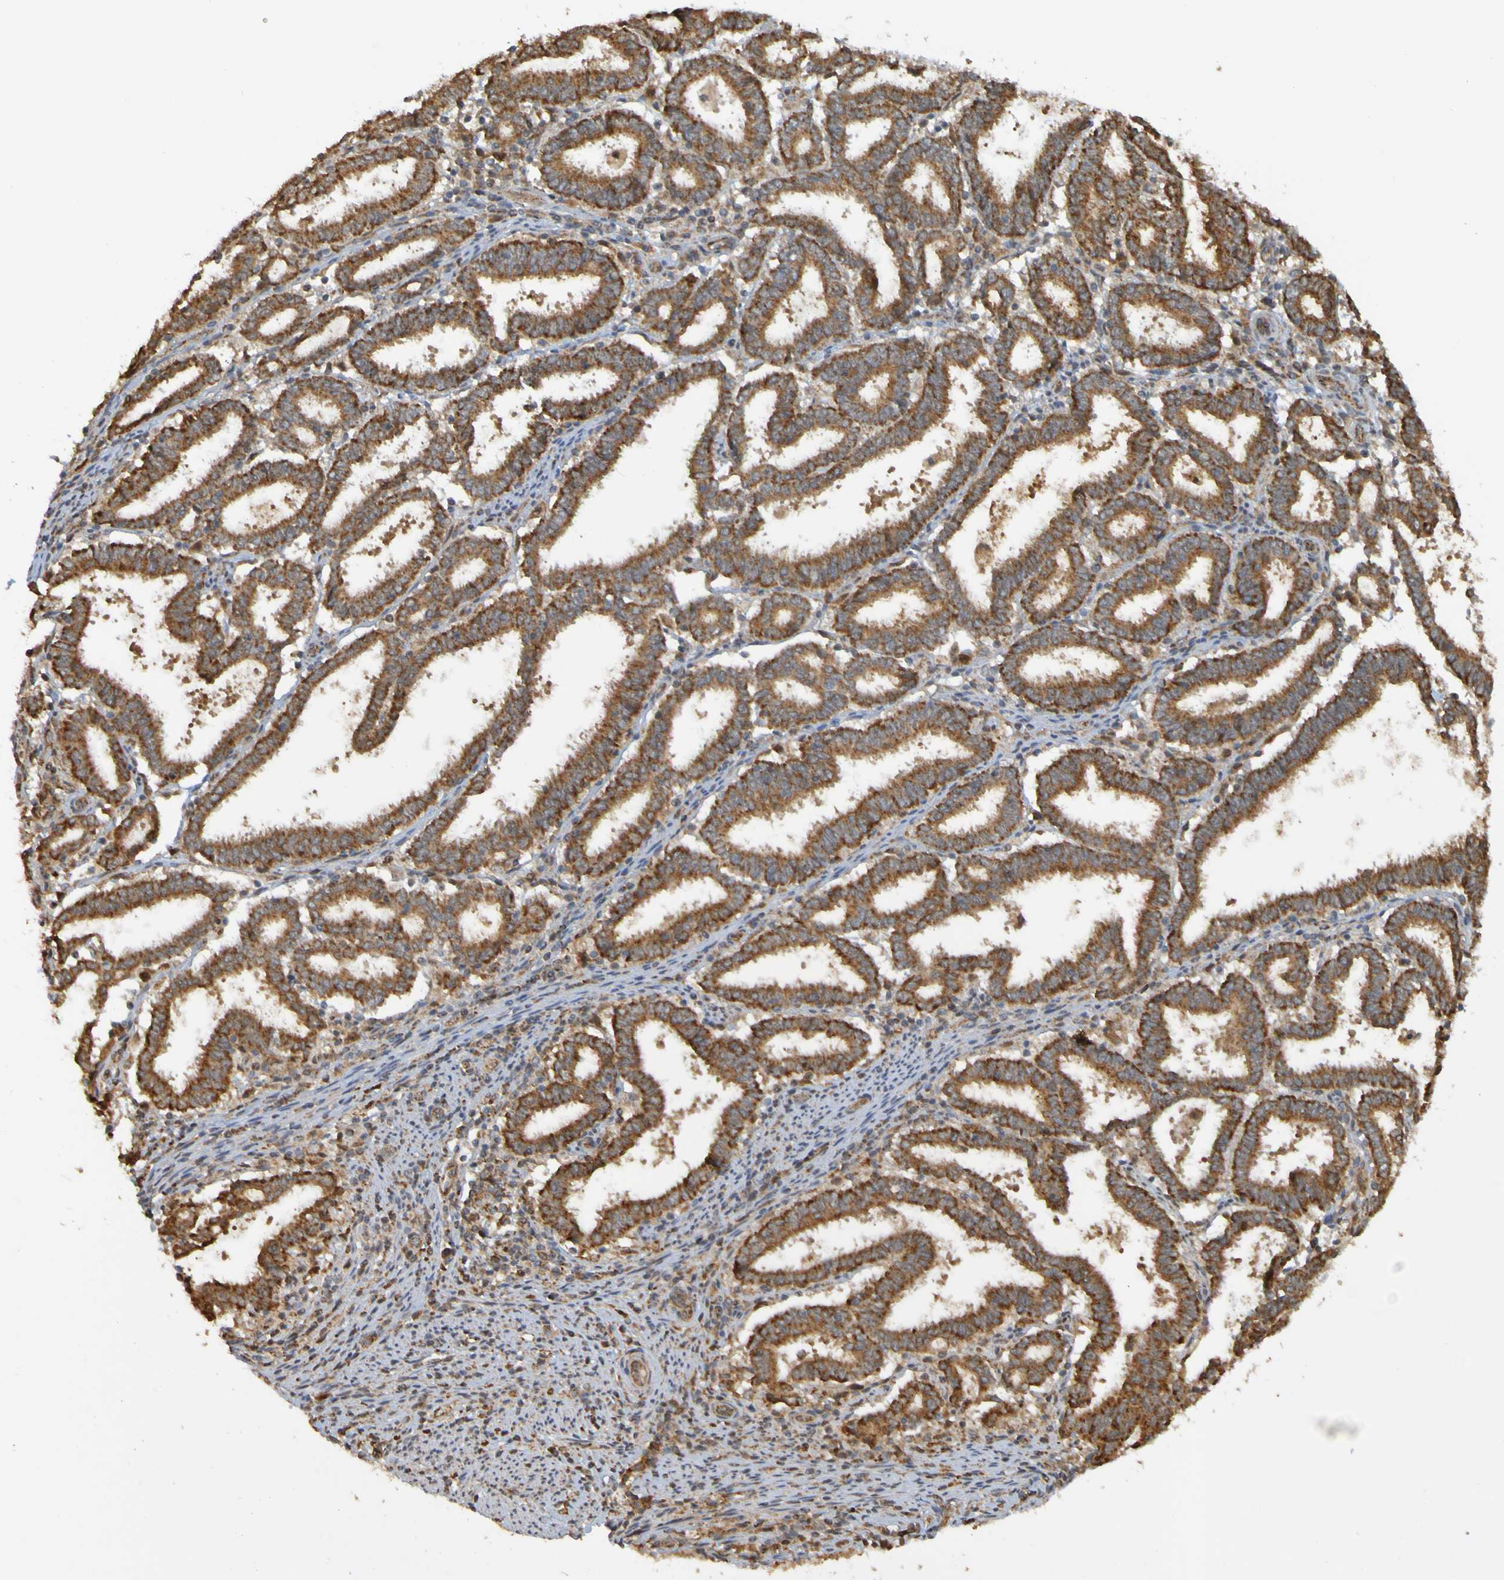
{"staining": {"intensity": "strong", "quantity": ">75%", "location": "cytoplasmic/membranous"}, "tissue": "endometrial cancer", "cell_type": "Tumor cells", "image_type": "cancer", "snomed": [{"axis": "morphology", "description": "Adenocarcinoma, NOS"}, {"axis": "topography", "description": "Uterus"}], "caption": "This micrograph demonstrates immunohistochemistry staining of endometrial adenocarcinoma, with high strong cytoplasmic/membranous expression in about >75% of tumor cells.", "gene": "TMBIM1", "patient": {"sex": "female", "age": 83}}